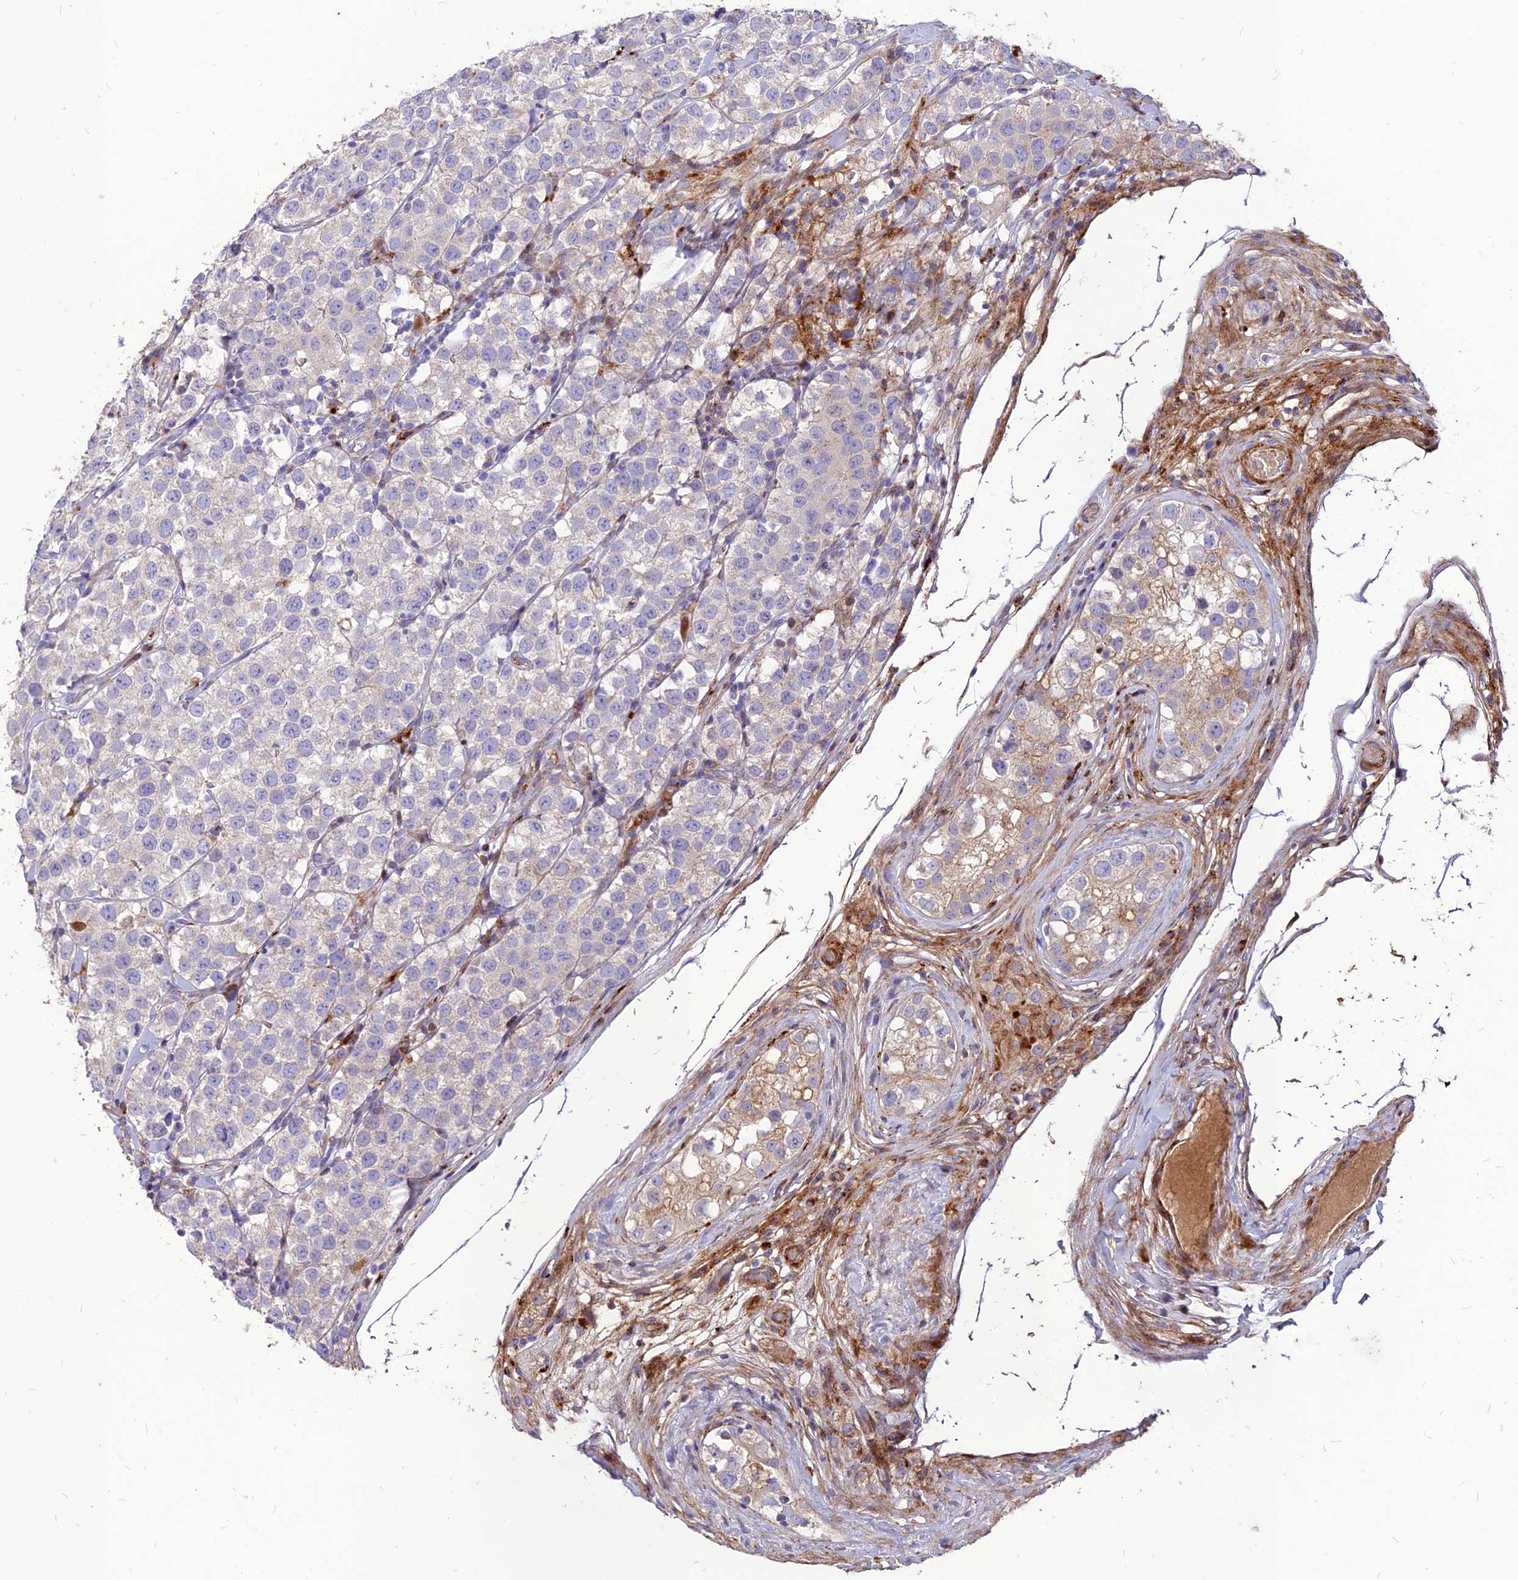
{"staining": {"intensity": "negative", "quantity": "none", "location": "none"}, "tissue": "testis cancer", "cell_type": "Tumor cells", "image_type": "cancer", "snomed": [{"axis": "morphology", "description": "Seminoma, NOS"}, {"axis": "topography", "description": "Testis"}], "caption": "A high-resolution photomicrograph shows immunohistochemistry staining of seminoma (testis), which exhibits no significant expression in tumor cells. (DAB (3,3'-diaminobenzidine) immunohistochemistry (IHC), high magnification).", "gene": "RIMOC1", "patient": {"sex": "male", "age": 34}}